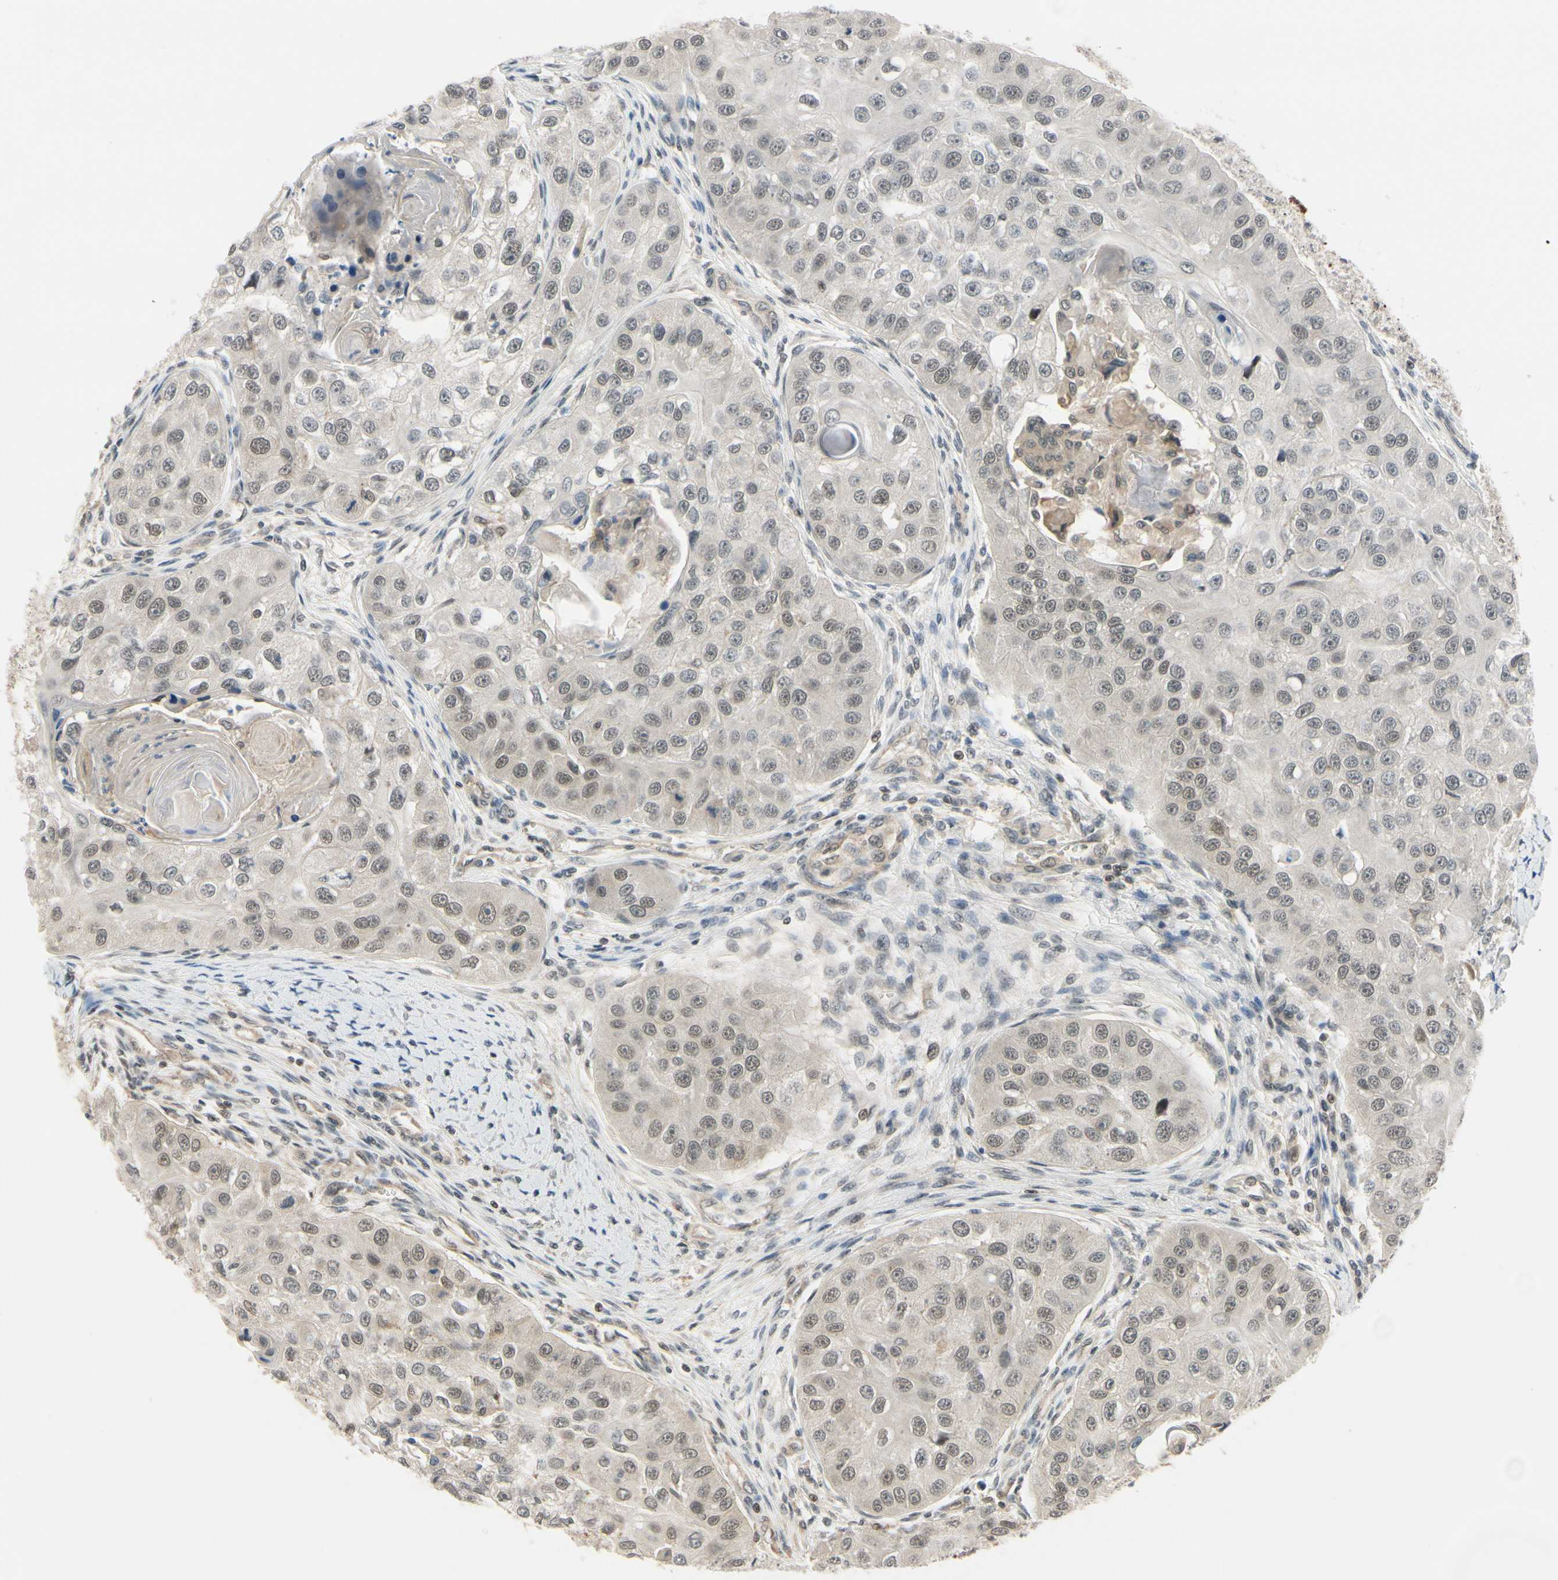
{"staining": {"intensity": "weak", "quantity": "25%-75%", "location": "nuclear"}, "tissue": "head and neck cancer", "cell_type": "Tumor cells", "image_type": "cancer", "snomed": [{"axis": "morphology", "description": "Normal tissue, NOS"}, {"axis": "morphology", "description": "Squamous cell carcinoma, NOS"}, {"axis": "topography", "description": "Skeletal muscle"}, {"axis": "topography", "description": "Head-Neck"}], "caption": "IHC staining of squamous cell carcinoma (head and neck), which shows low levels of weak nuclear positivity in about 25%-75% of tumor cells indicating weak nuclear protein expression. The staining was performed using DAB (brown) for protein detection and nuclei were counterstained in hematoxylin (blue).", "gene": "TAF12", "patient": {"sex": "male", "age": 51}}